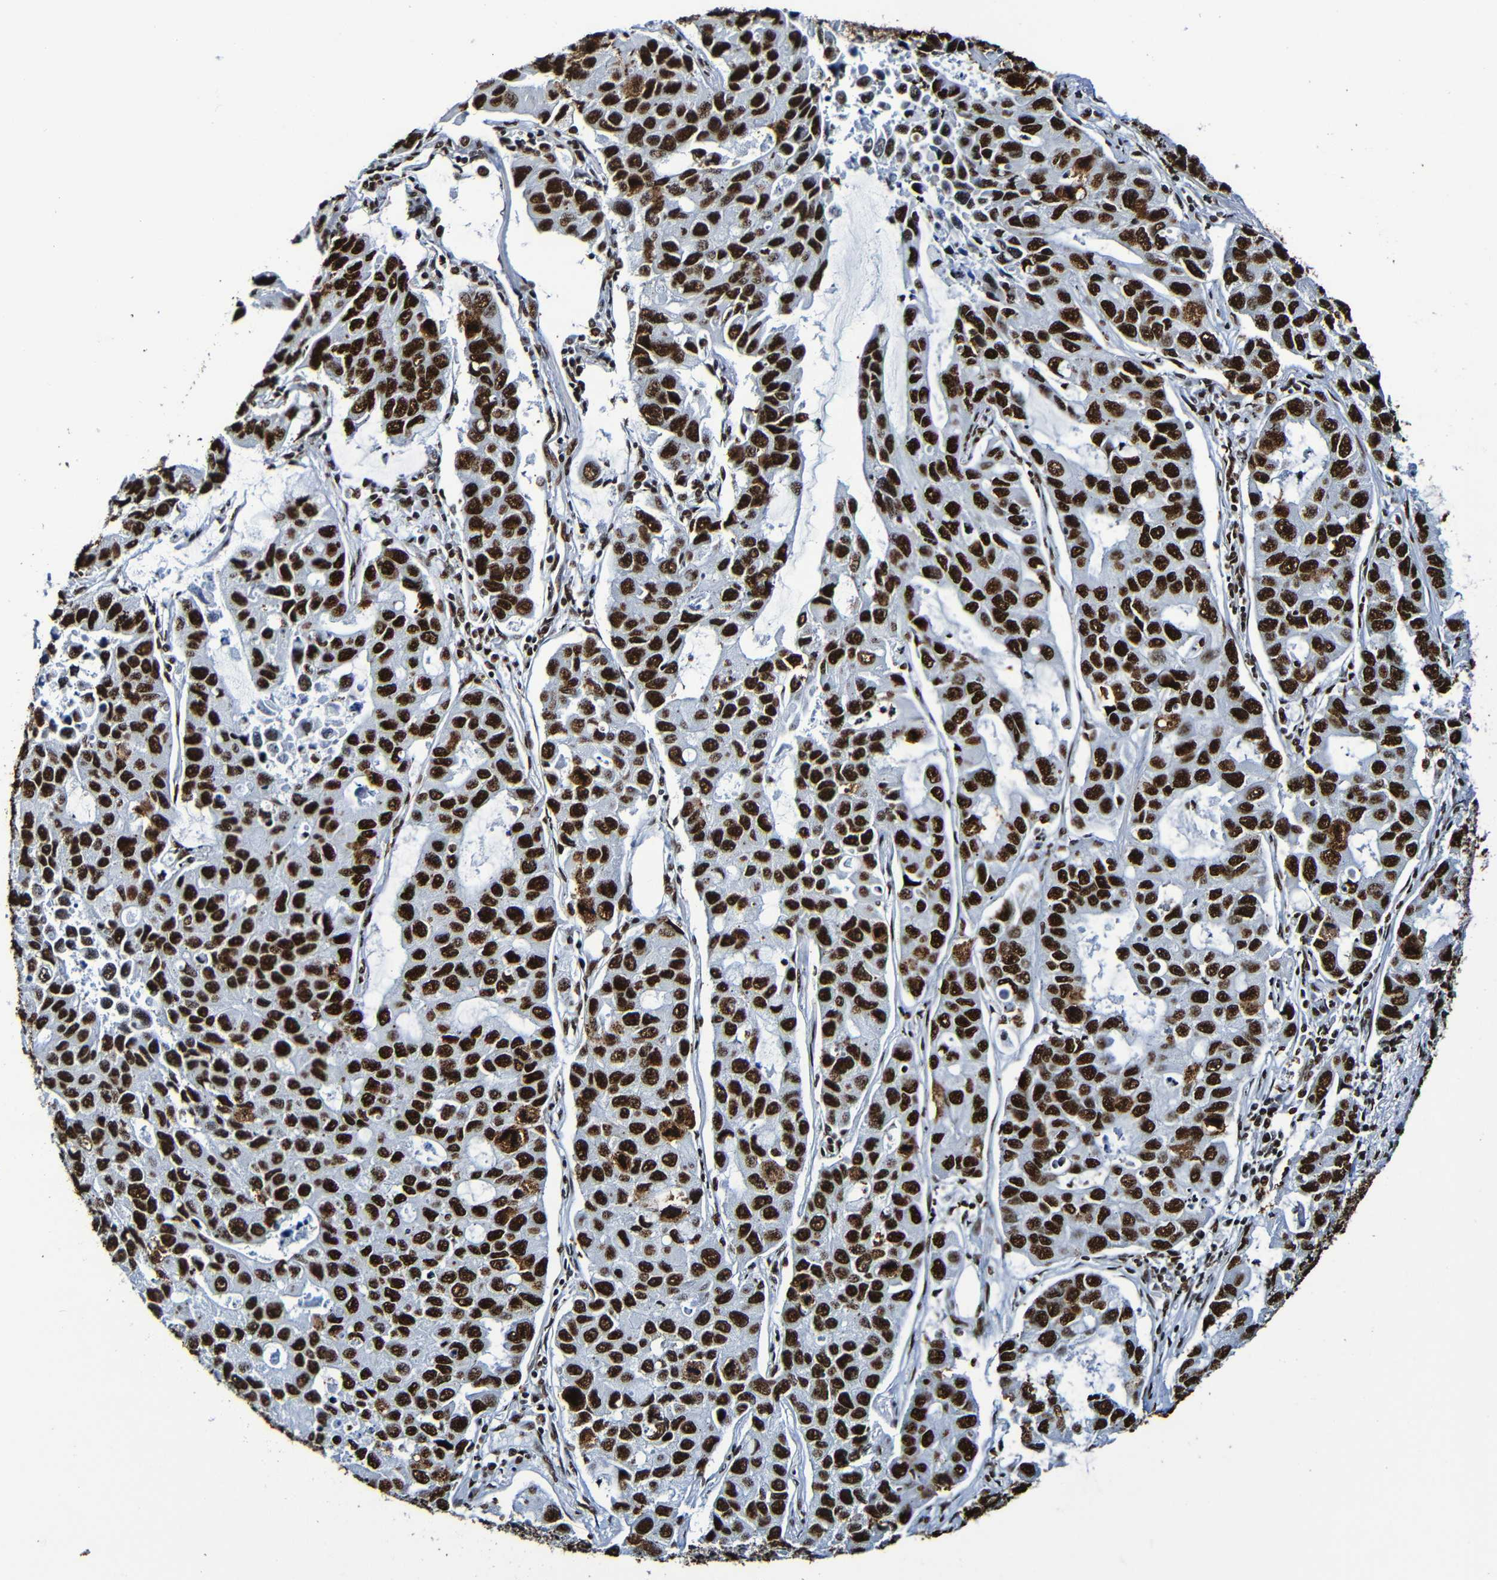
{"staining": {"intensity": "strong", "quantity": ">75%", "location": "nuclear"}, "tissue": "lung cancer", "cell_type": "Tumor cells", "image_type": "cancer", "snomed": [{"axis": "morphology", "description": "Adenocarcinoma, NOS"}, {"axis": "topography", "description": "Lung"}], "caption": "The micrograph demonstrates a brown stain indicating the presence of a protein in the nuclear of tumor cells in lung adenocarcinoma.", "gene": "SRSF3", "patient": {"sex": "male", "age": 64}}